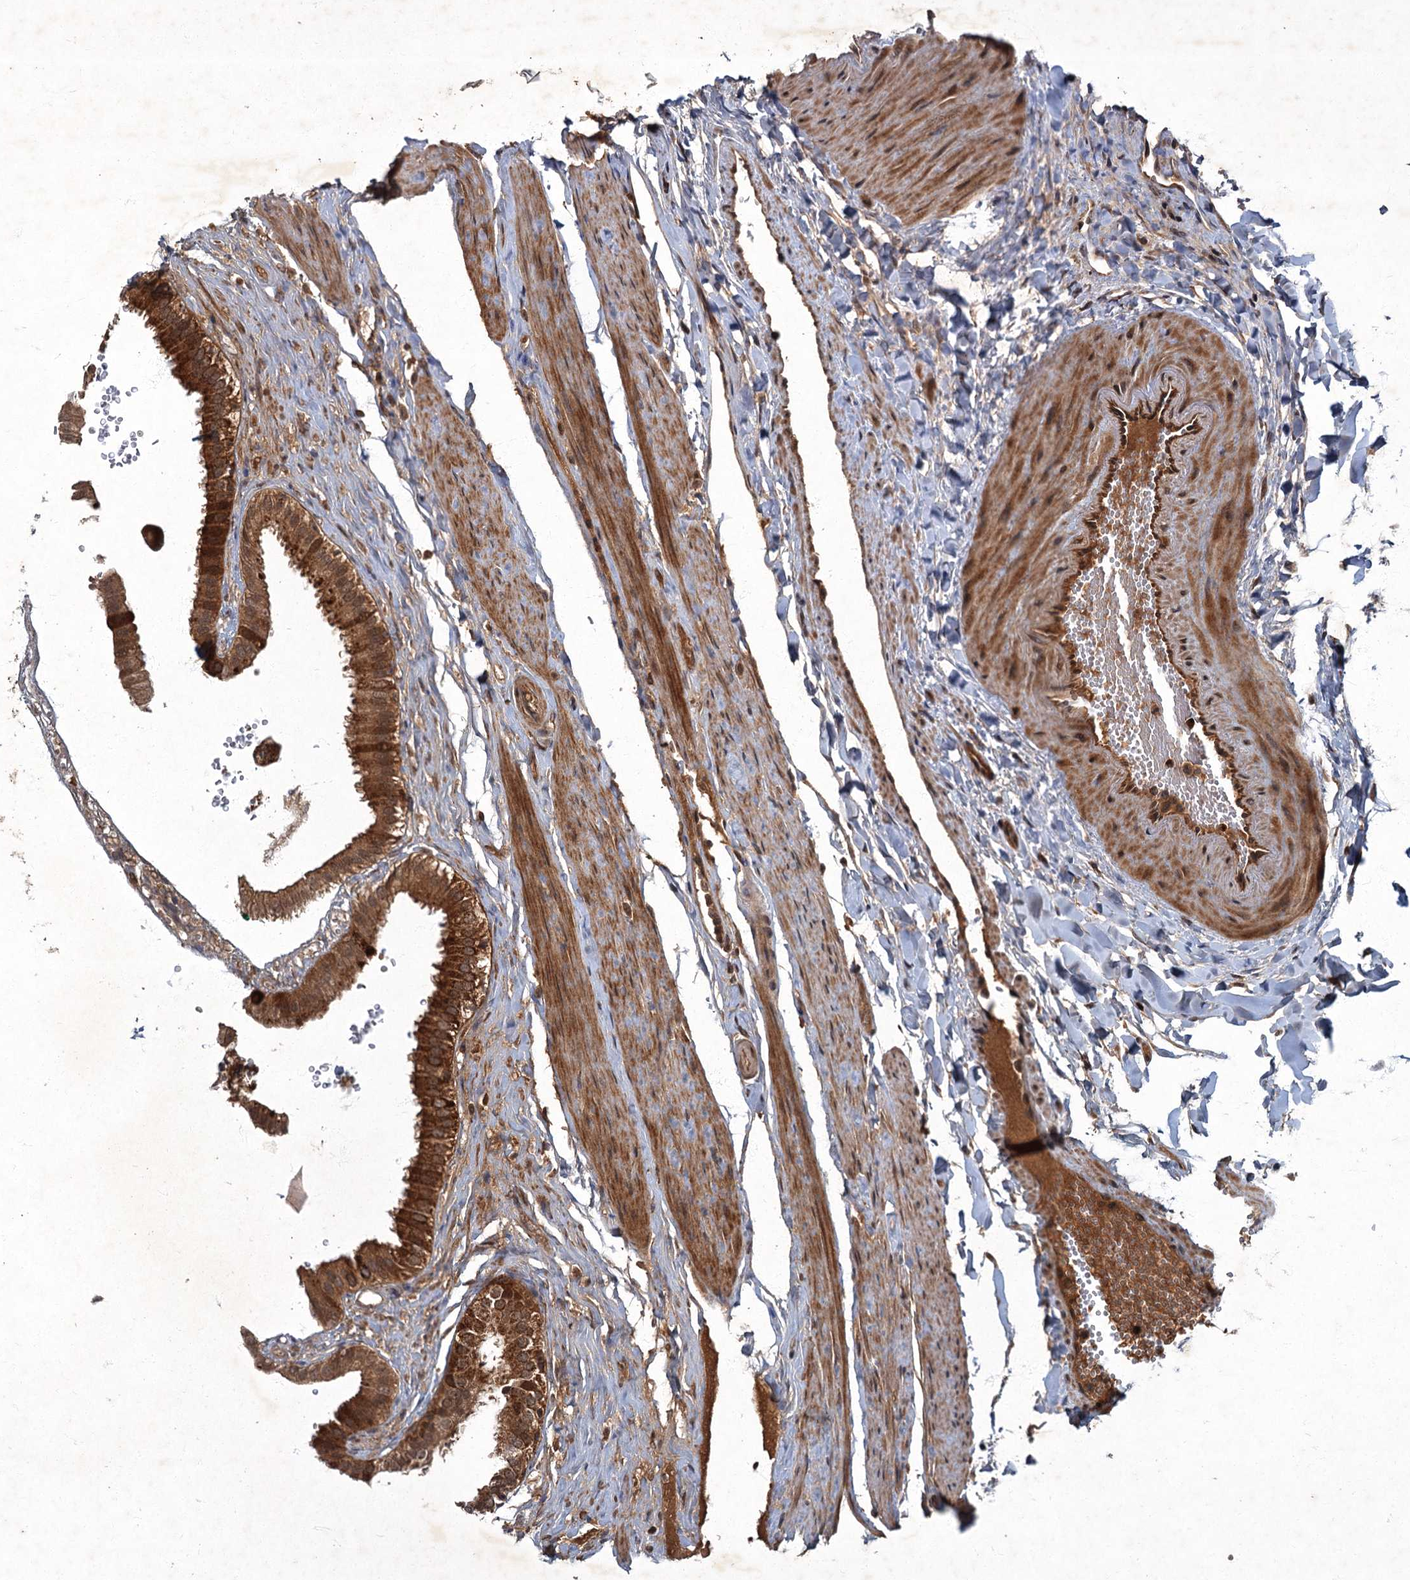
{"staining": {"intensity": "strong", "quantity": ">75%", "location": "cytoplasmic/membranous,nuclear"}, "tissue": "gallbladder", "cell_type": "Glandular cells", "image_type": "normal", "snomed": [{"axis": "morphology", "description": "Normal tissue, NOS"}, {"axis": "topography", "description": "Gallbladder"}], "caption": "Protein analysis of benign gallbladder displays strong cytoplasmic/membranous,nuclear expression in about >75% of glandular cells. The protein is shown in brown color, while the nuclei are stained blue.", "gene": "SLC11A2", "patient": {"sex": "female", "age": 61}}